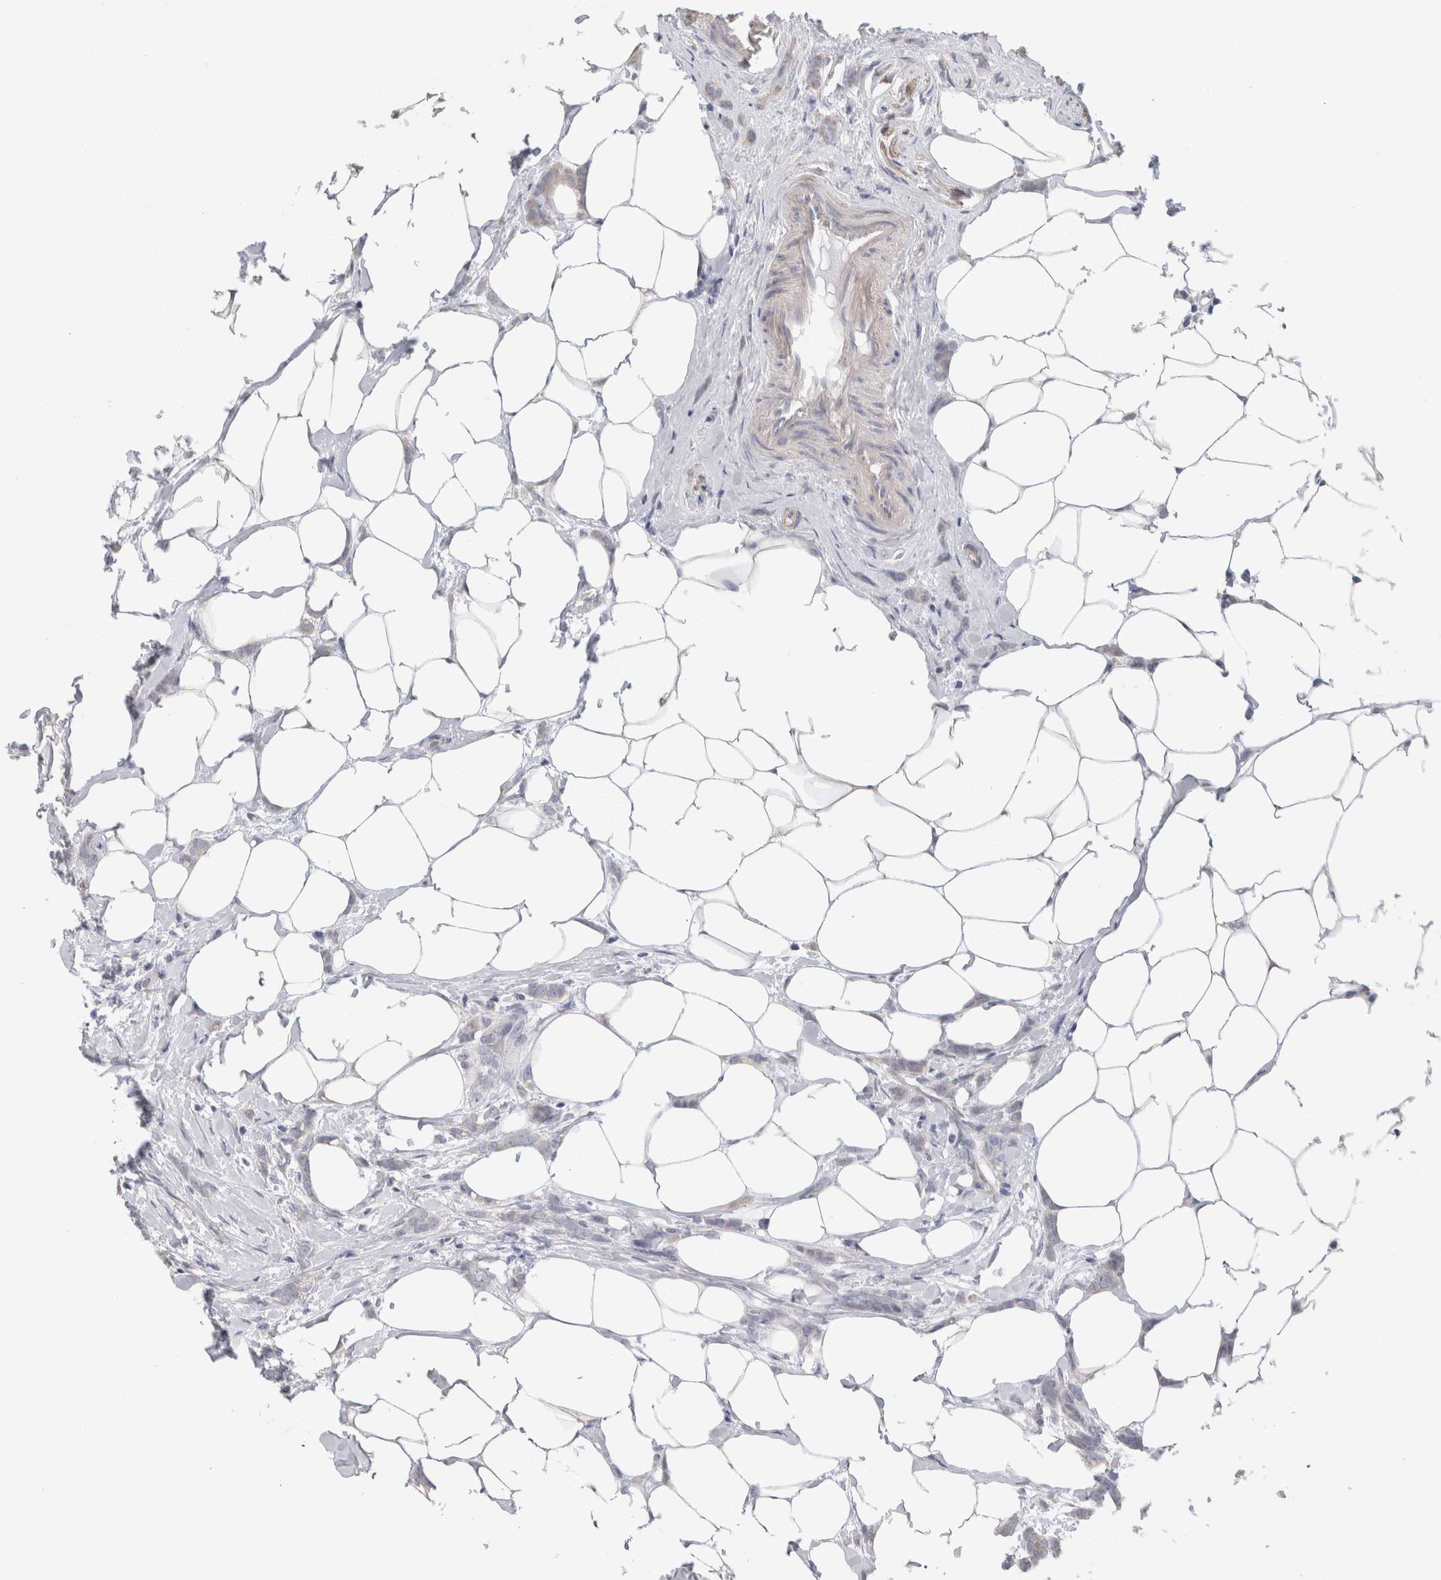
{"staining": {"intensity": "weak", "quantity": "<25%", "location": "cytoplasmic/membranous"}, "tissue": "breast cancer", "cell_type": "Tumor cells", "image_type": "cancer", "snomed": [{"axis": "morphology", "description": "Lobular carcinoma, in situ"}, {"axis": "morphology", "description": "Lobular carcinoma"}, {"axis": "topography", "description": "Breast"}], "caption": "DAB (3,3'-diaminobenzidine) immunohistochemical staining of human breast cancer exhibits no significant staining in tumor cells.", "gene": "DMD", "patient": {"sex": "female", "age": 41}}